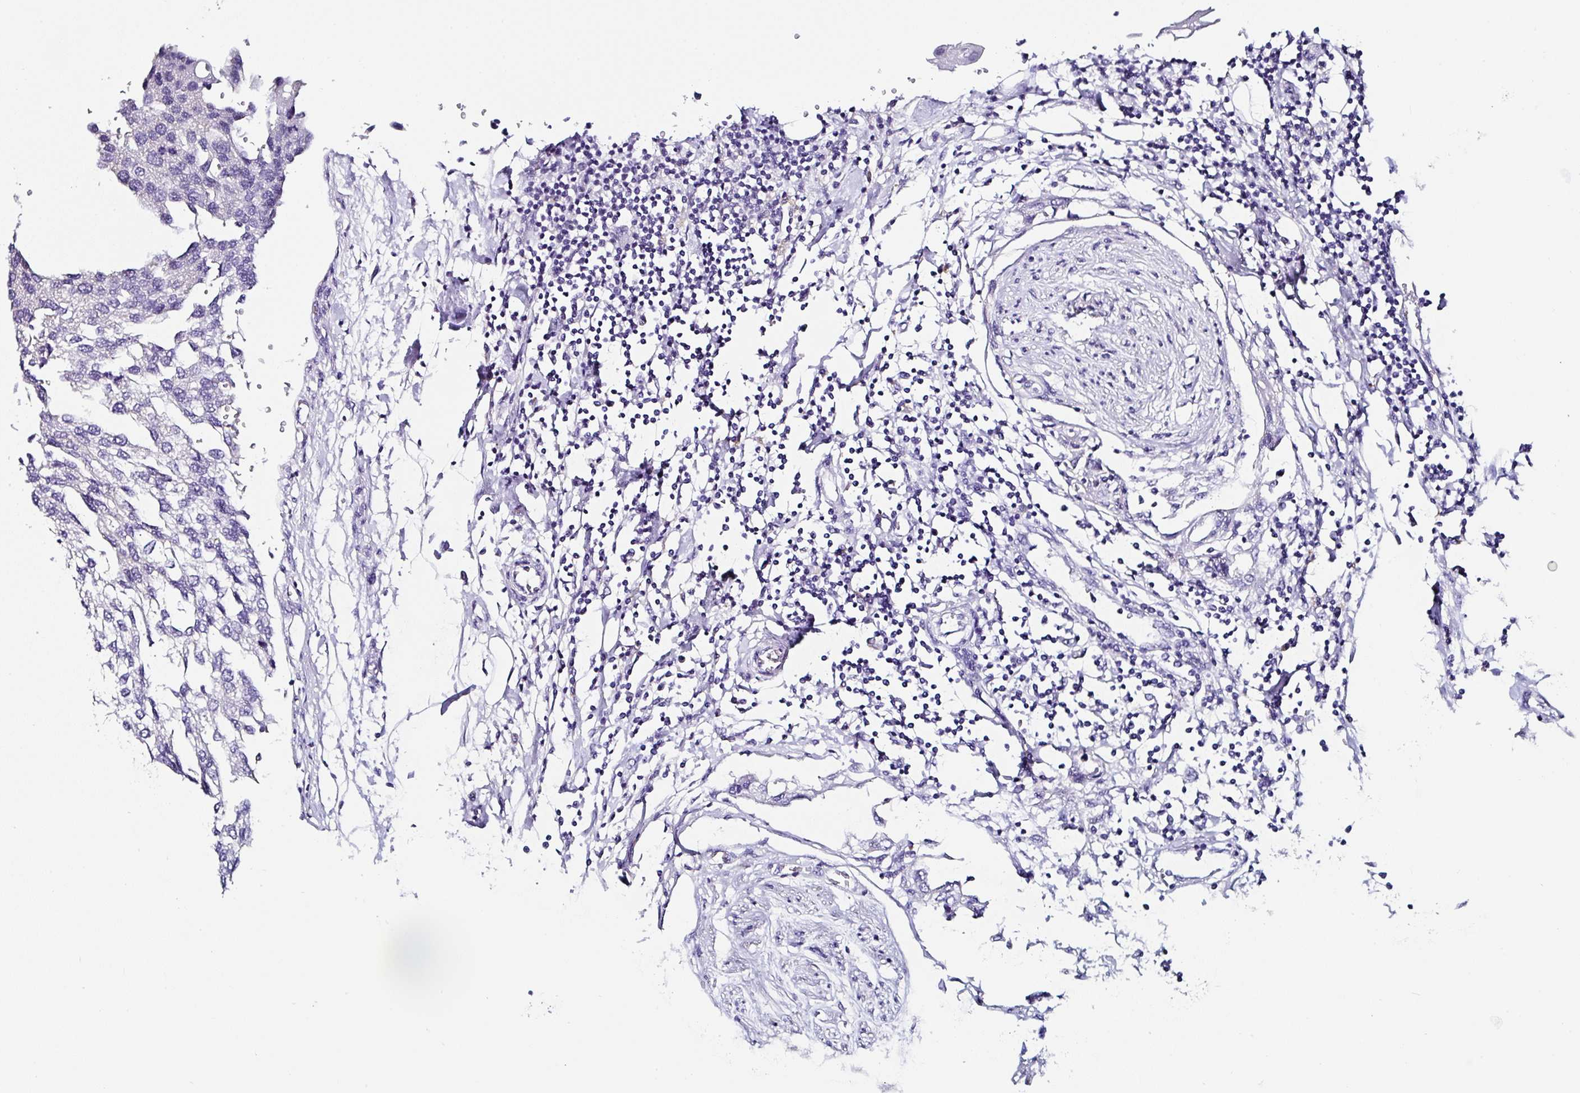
{"staining": {"intensity": "negative", "quantity": "none", "location": "none"}, "tissue": "urothelial cancer", "cell_type": "Tumor cells", "image_type": "cancer", "snomed": [{"axis": "morphology", "description": "Urothelial carcinoma, High grade"}, {"axis": "topography", "description": "Urinary bladder"}], "caption": "Immunohistochemistry (IHC) histopathology image of neoplastic tissue: urothelial cancer stained with DAB displays no significant protein staining in tumor cells.", "gene": "TMPRSS11E", "patient": {"sex": "male", "age": 64}}